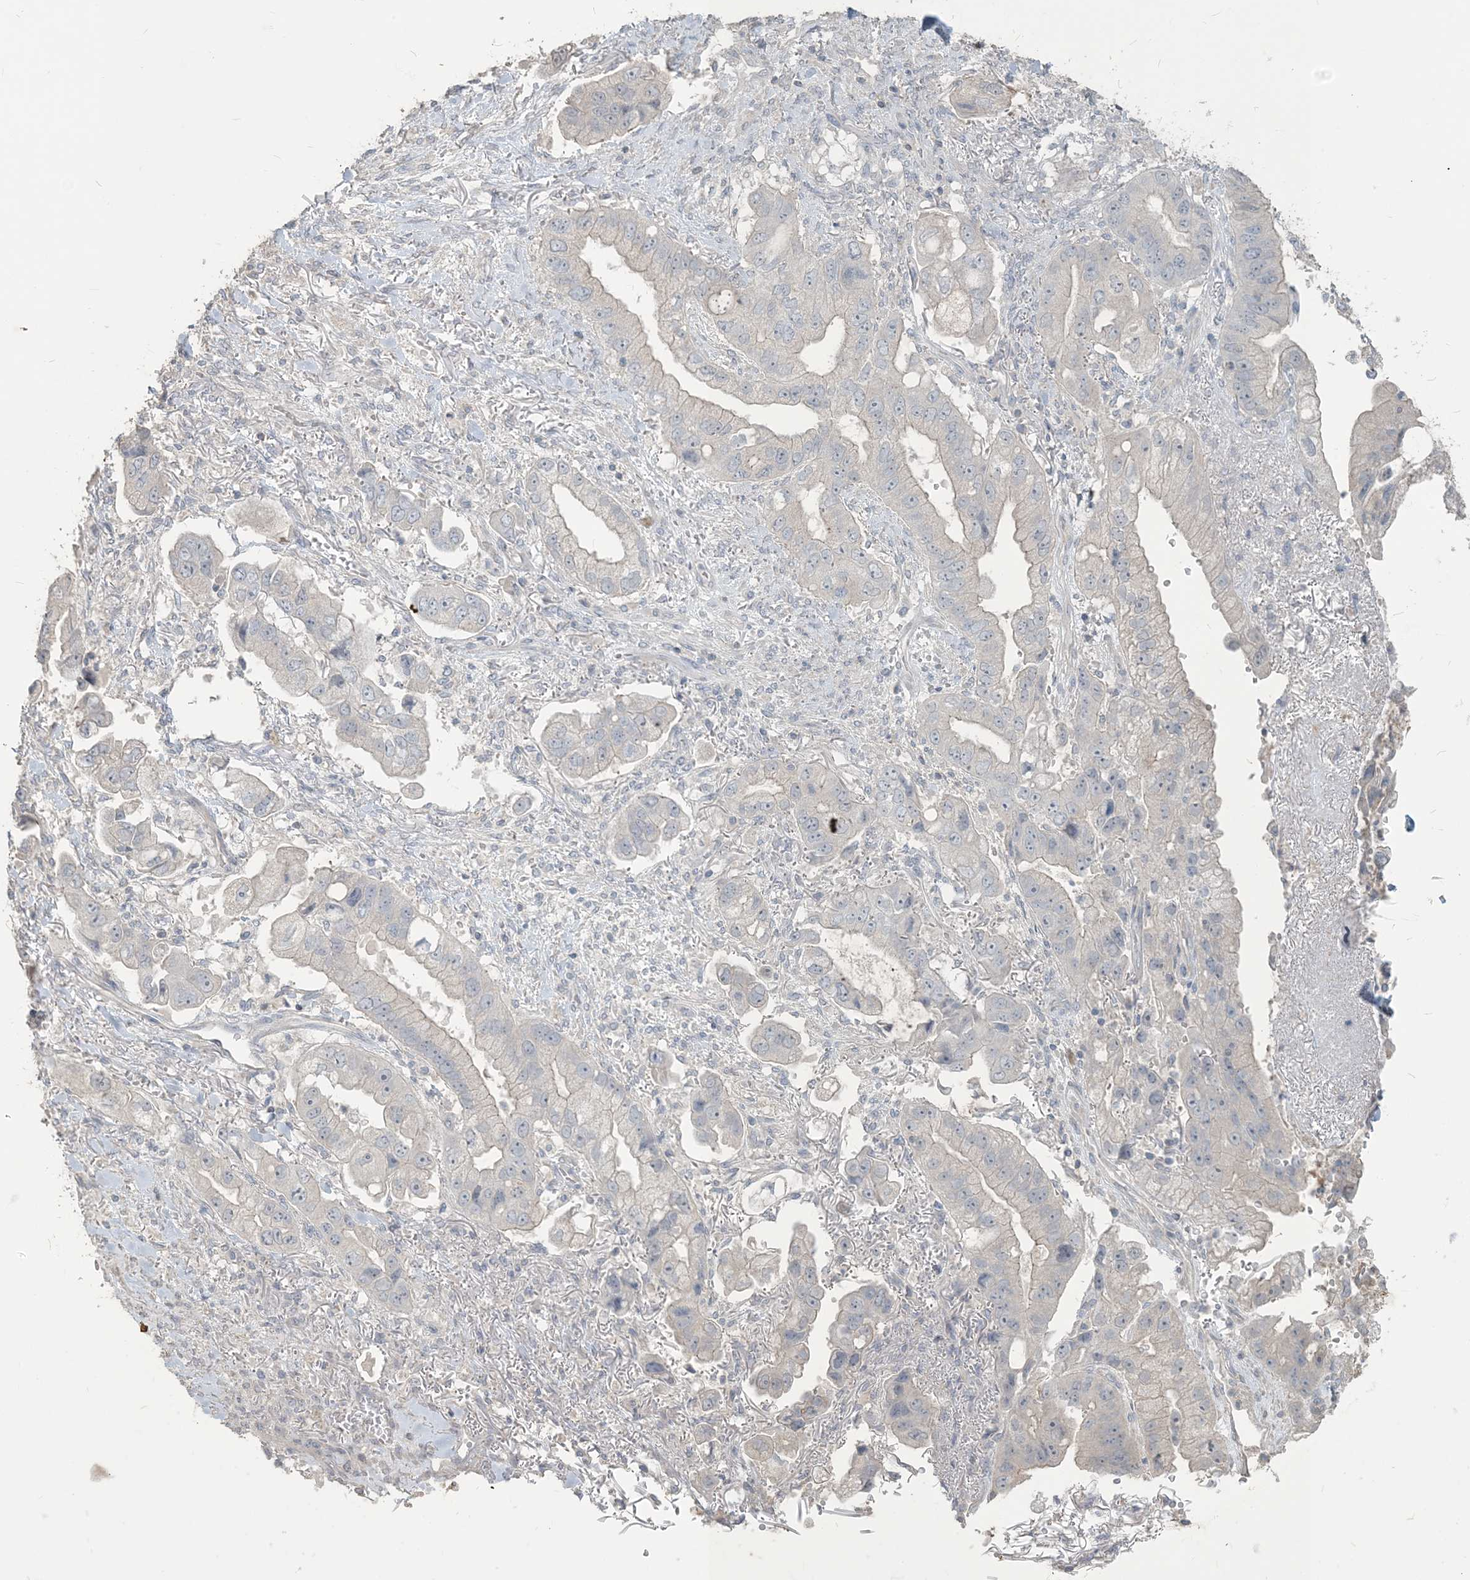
{"staining": {"intensity": "negative", "quantity": "none", "location": "none"}, "tissue": "stomach cancer", "cell_type": "Tumor cells", "image_type": "cancer", "snomed": [{"axis": "morphology", "description": "Adenocarcinoma, NOS"}, {"axis": "topography", "description": "Stomach"}], "caption": "IHC histopathology image of neoplastic tissue: stomach cancer (adenocarcinoma) stained with DAB shows no significant protein staining in tumor cells.", "gene": "NPHS2", "patient": {"sex": "male", "age": 62}}